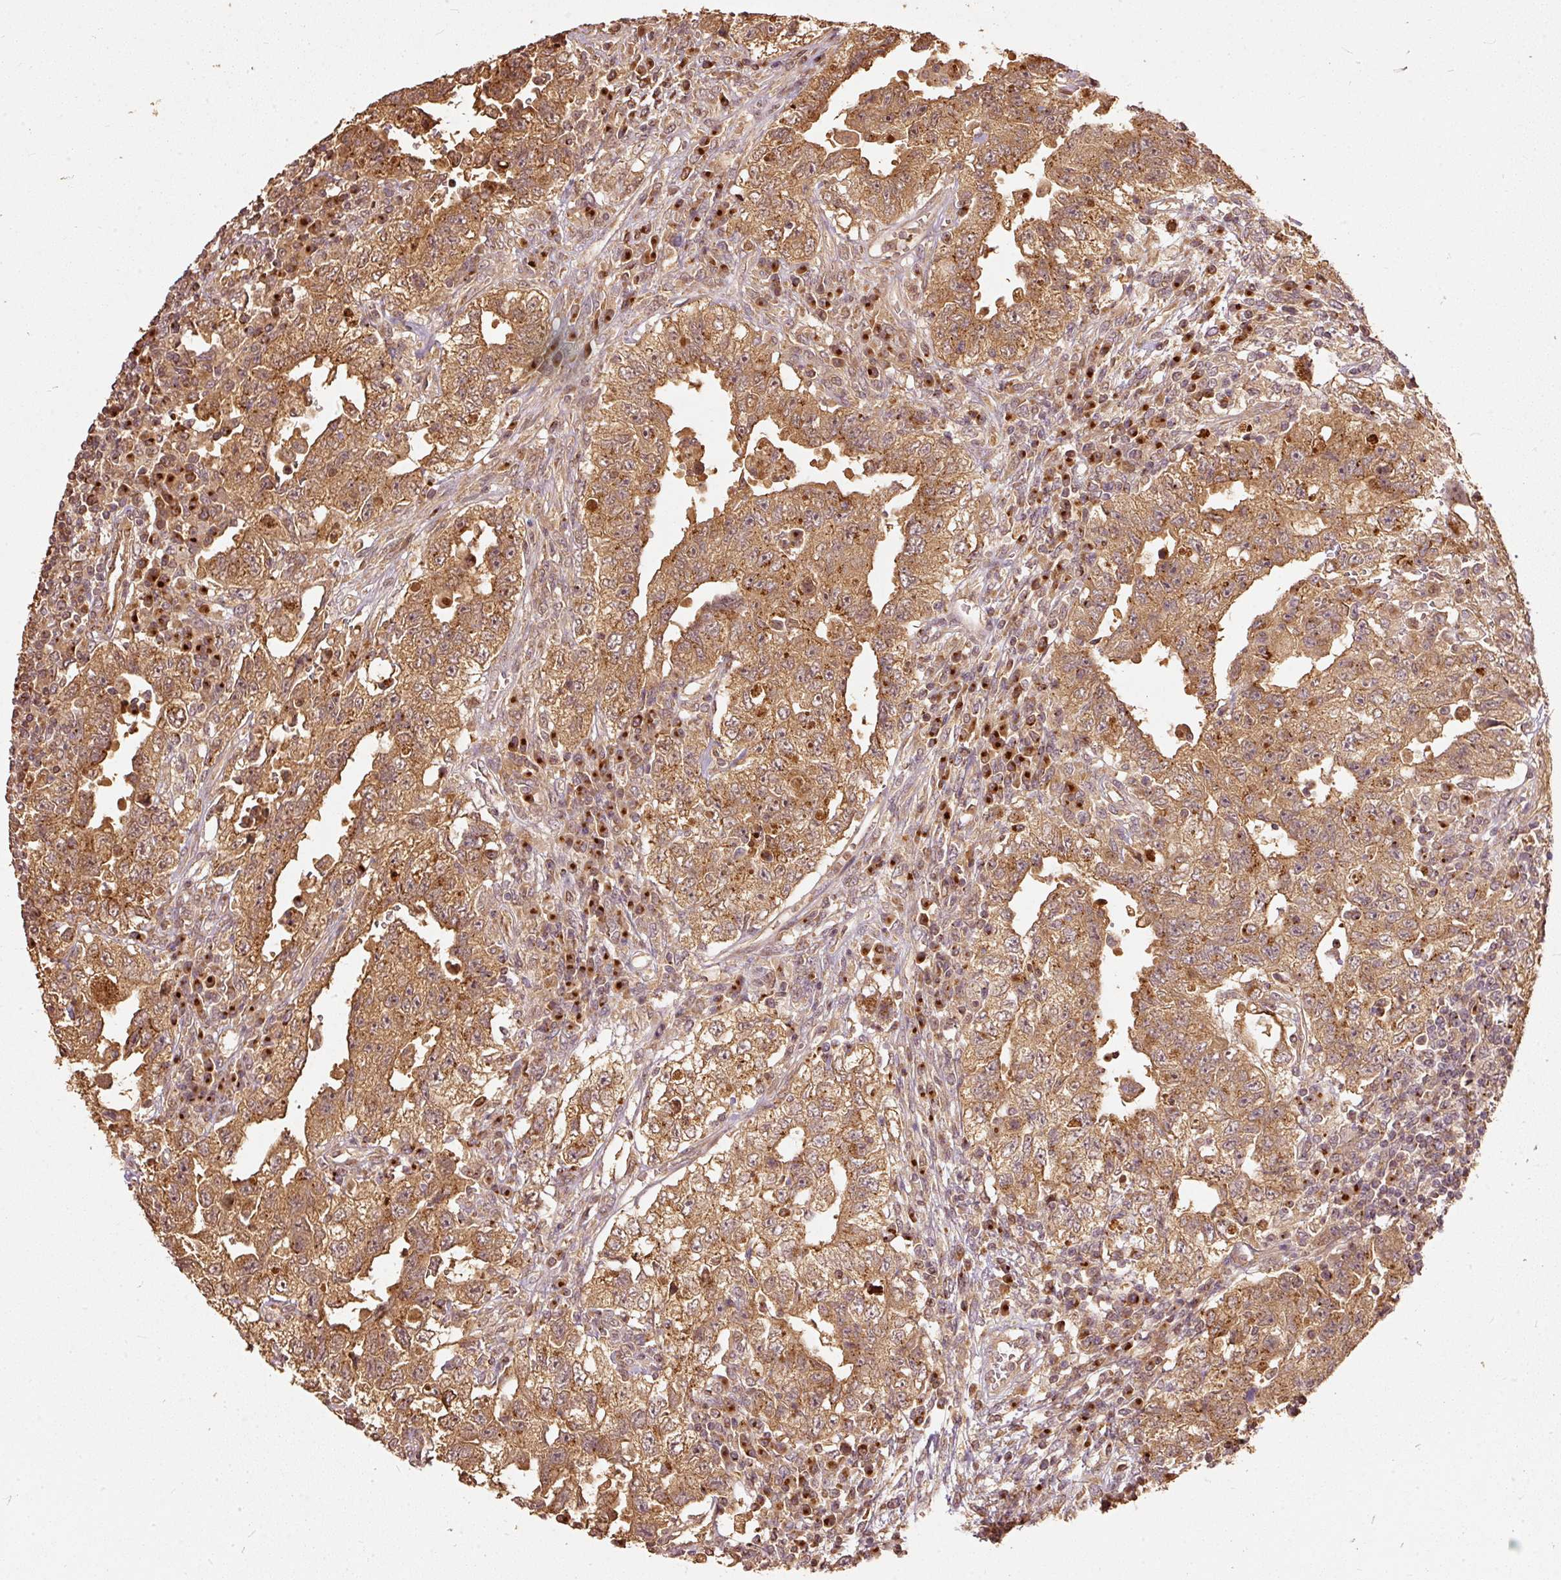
{"staining": {"intensity": "moderate", "quantity": ">75%", "location": "cytoplasmic/membranous"}, "tissue": "testis cancer", "cell_type": "Tumor cells", "image_type": "cancer", "snomed": [{"axis": "morphology", "description": "Carcinoma, Embryonal, NOS"}, {"axis": "topography", "description": "Testis"}], "caption": "Immunohistochemical staining of human testis cancer (embryonal carcinoma) displays moderate cytoplasmic/membranous protein staining in approximately >75% of tumor cells. Immunohistochemistry (ihc) stains the protein in brown and the nuclei are stained blue.", "gene": "FUT8", "patient": {"sex": "male", "age": 26}}